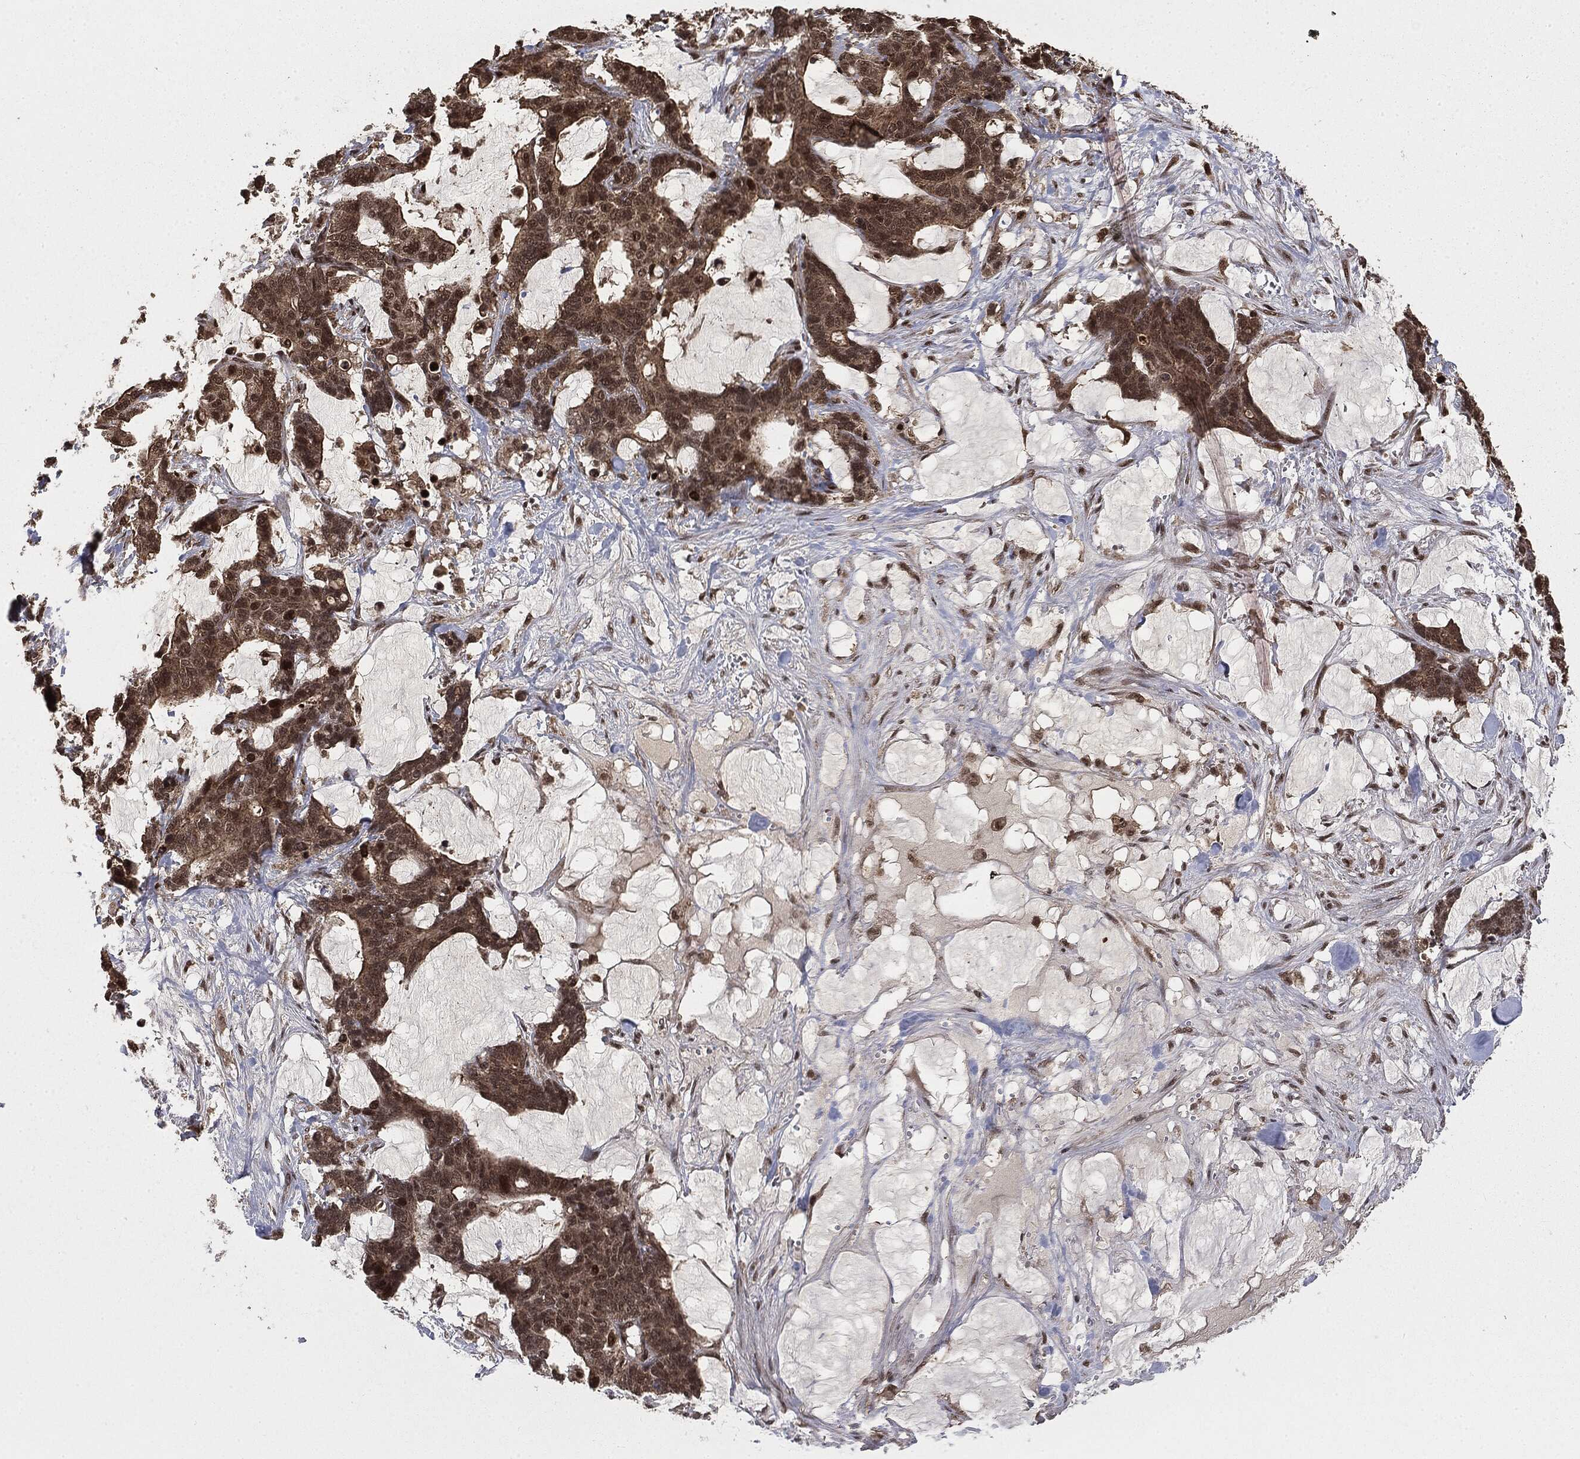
{"staining": {"intensity": "strong", "quantity": "<25%", "location": "nuclear"}, "tissue": "stomach cancer", "cell_type": "Tumor cells", "image_type": "cancer", "snomed": [{"axis": "morphology", "description": "Normal tissue, NOS"}, {"axis": "morphology", "description": "Adenocarcinoma, NOS"}, {"axis": "topography", "description": "Stomach"}], "caption": "Stomach cancer stained with DAB (3,3'-diaminobenzidine) IHC exhibits medium levels of strong nuclear staining in about <25% of tumor cells. (DAB (3,3'-diaminobenzidine) IHC, brown staining for protein, blue staining for nuclei).", "gene": "CTDP1", "patient": {"sex": "female", "age": 64}}